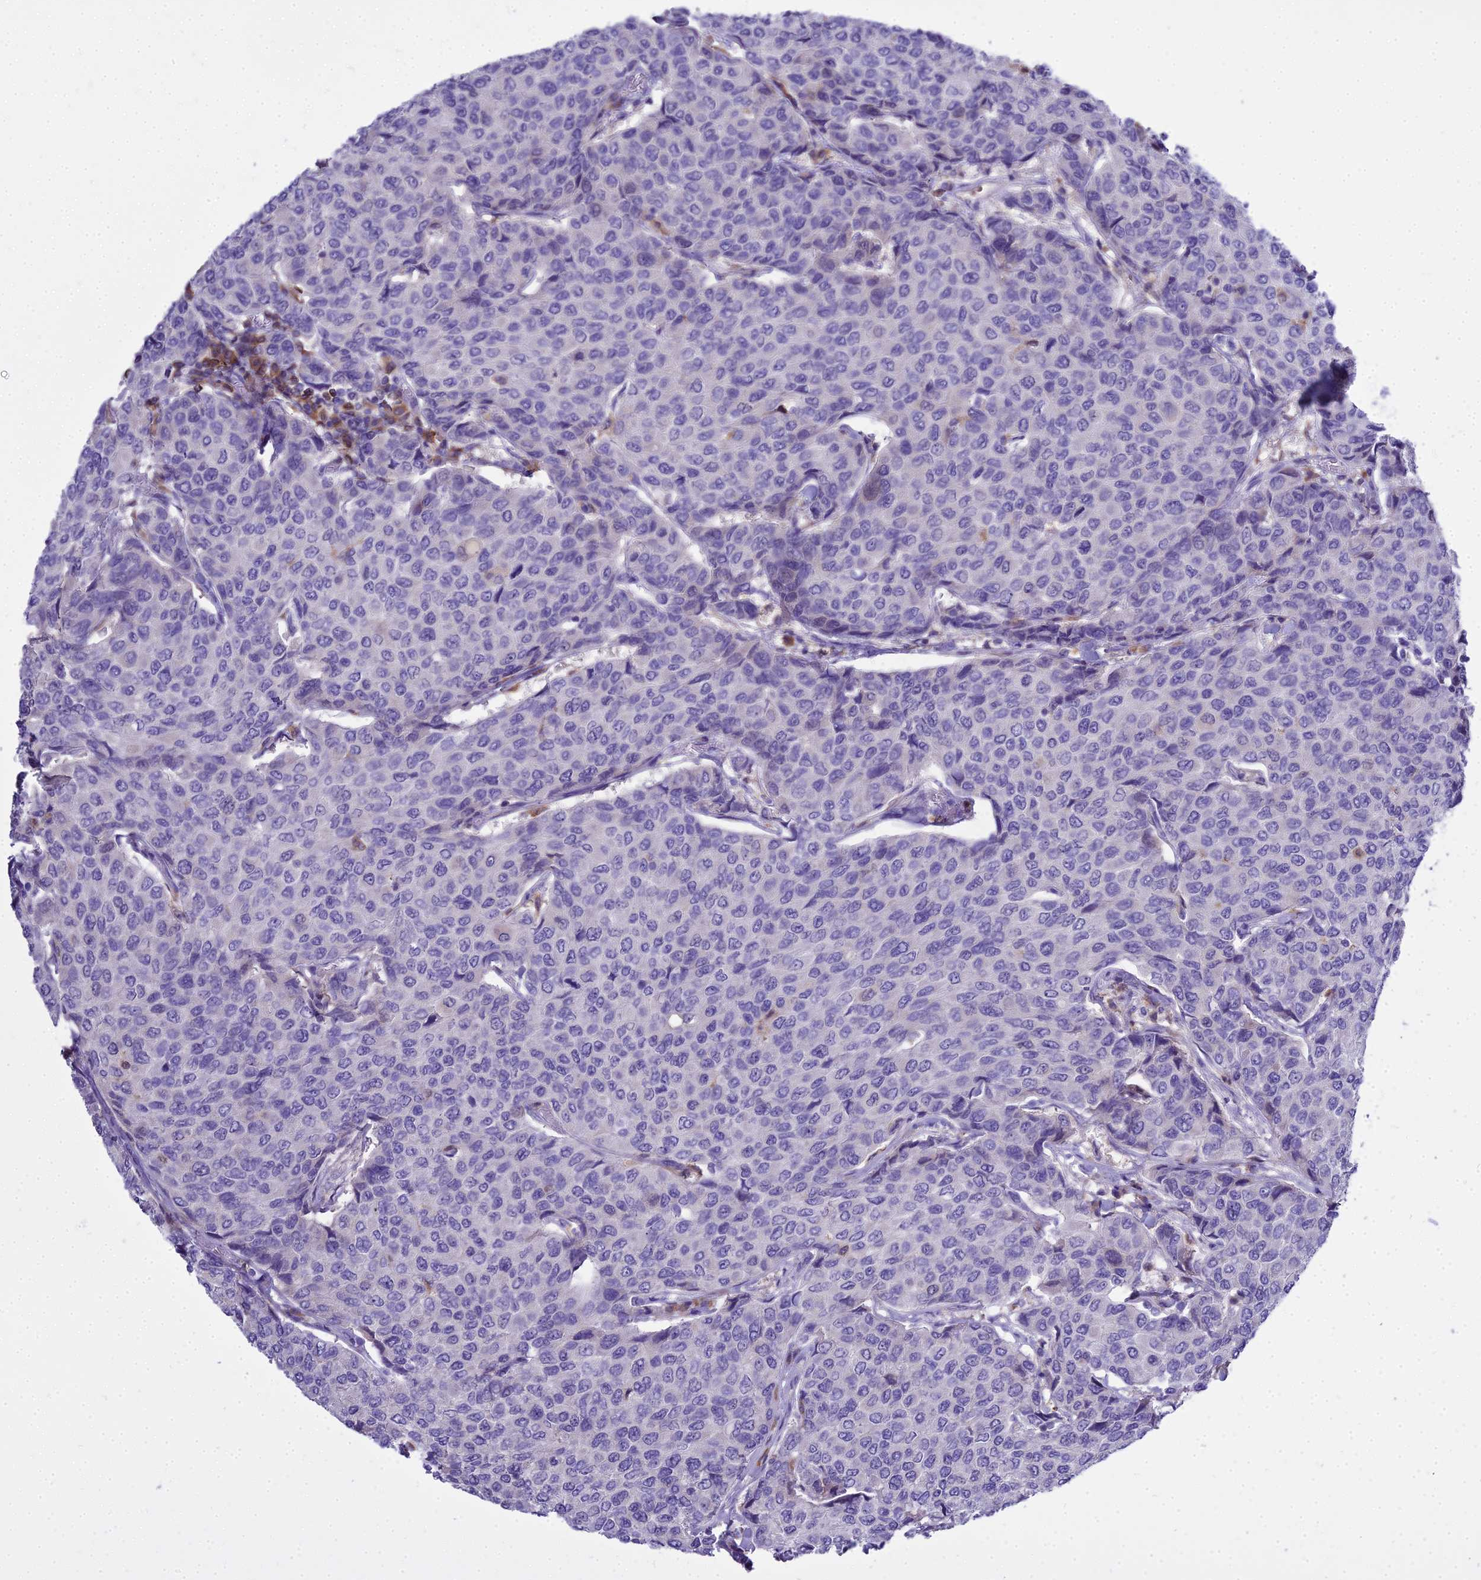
{"staining": {"intensity": "negative", "quantity": "none", "location": "none"}, "tissue": "breast cancer", "cell_type": "Tumor cells", "image_type": "cancer", "snomed": [{"axis": "morphology", "description": "Duct carcinoma"}, {"axis": "topography", "description": "Breast"}], "caption": "An immunohistochemistry (IHC) micrograph of breast infiltrating ductal carcinoma is shown. There is no staining in tumor cells of breast infiltrating ductal carcinoma.", "gene": "BLNK", "patient": {"sex": "female", "age": 55}}